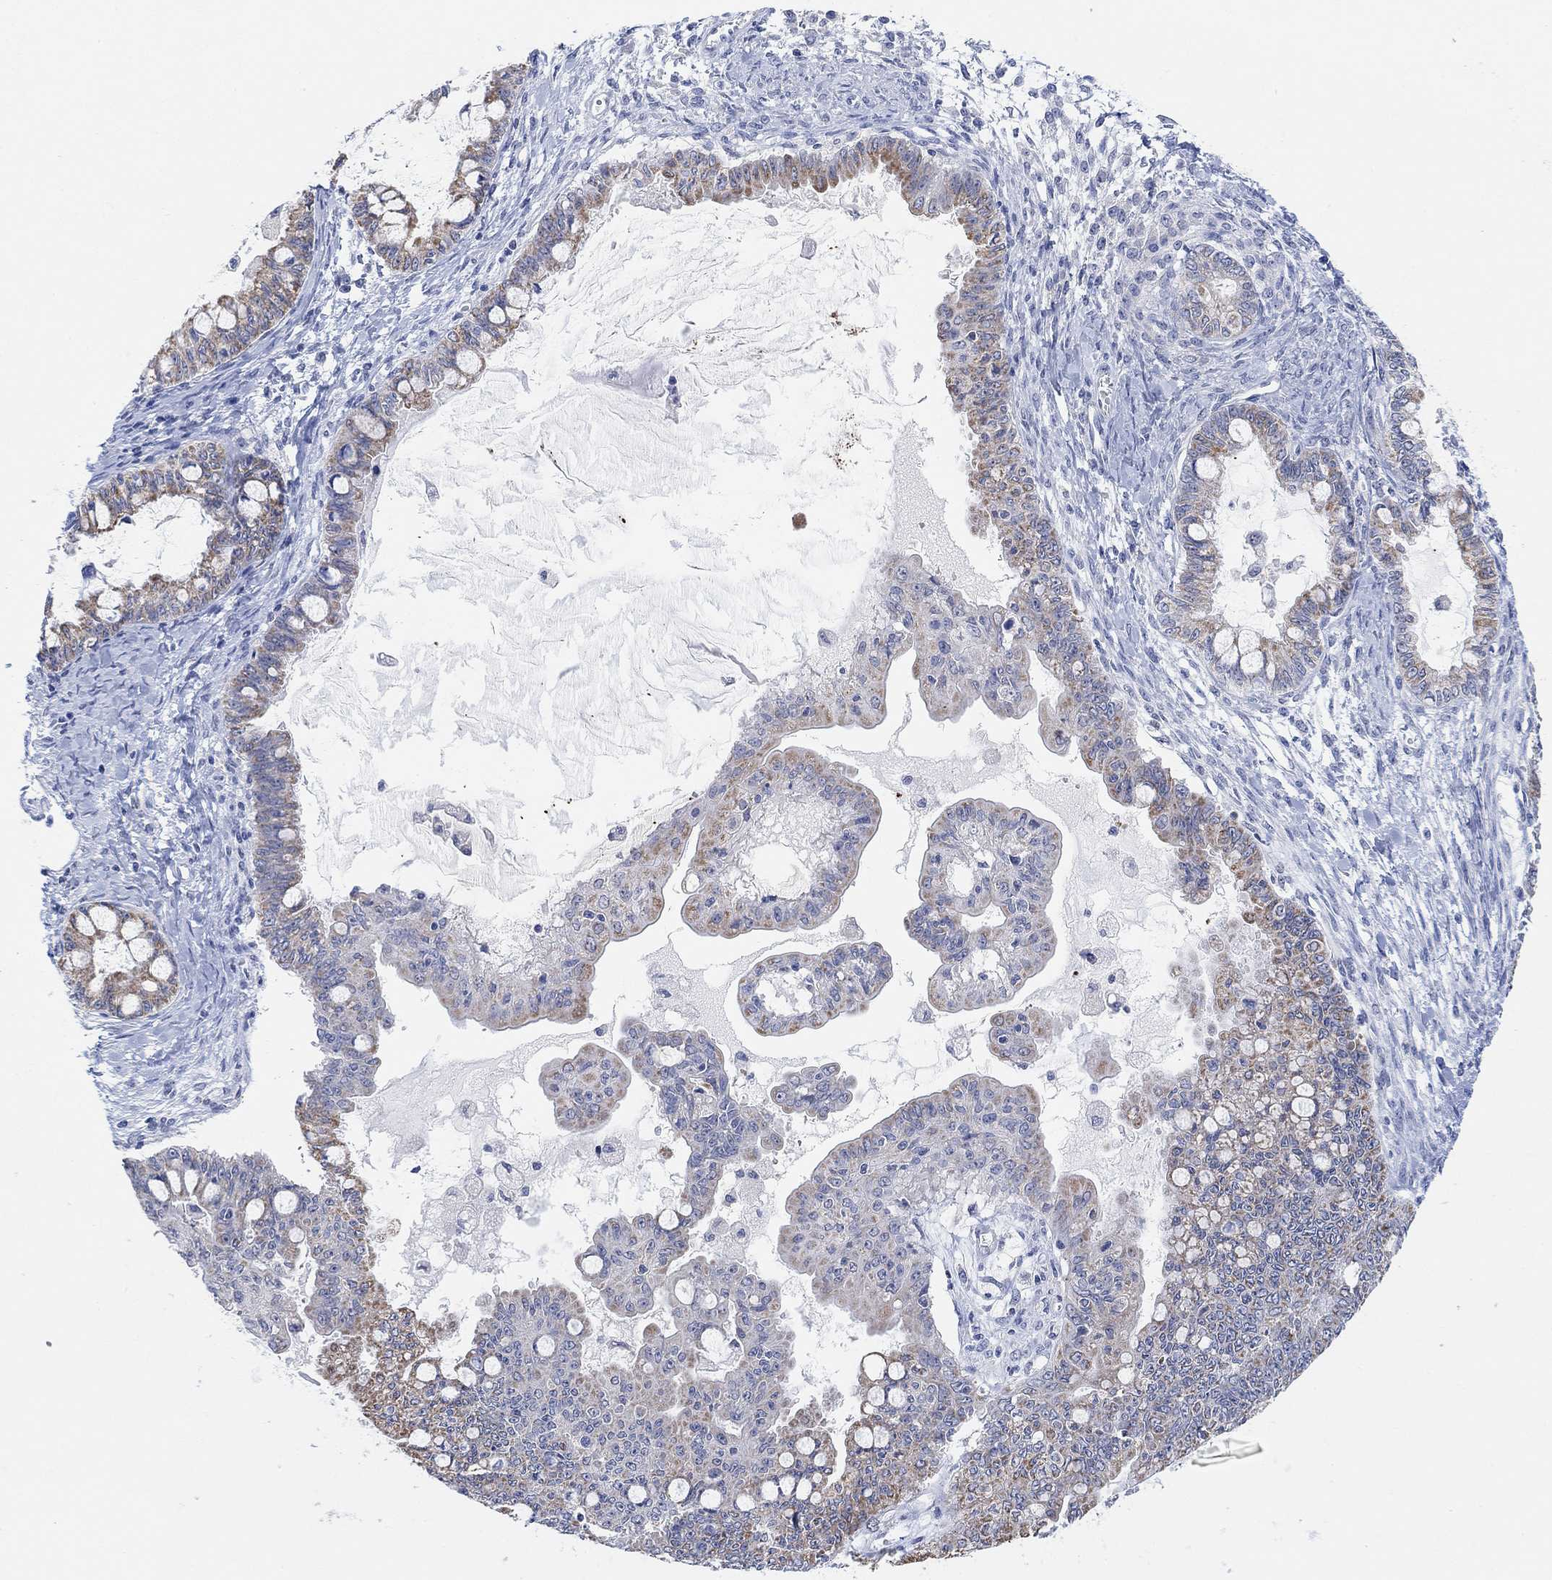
{"staining": {"intensity": "moderate", "quantity": "25%-75%", "location": "cytoplasmic/membranous"}, "tissue": "ovarian cancer", "cell_type": "Tumor cells", "image_type": "cancer", "snomed": [{"axis": "morphology", "description": "Cystadenocarcinoma, mucinous, NOS"}, {"axis": "topography", "description": "Ovary"}], "caption": "High-power microscopy captured an immunohistochemistry image of ovarian cancer, revealing moderate cytoplasmic/membranous positivity in about 25%-75% of tumor cells.", "gene": "RIMS1", "patient": {"sex": "female", "age": 63}}